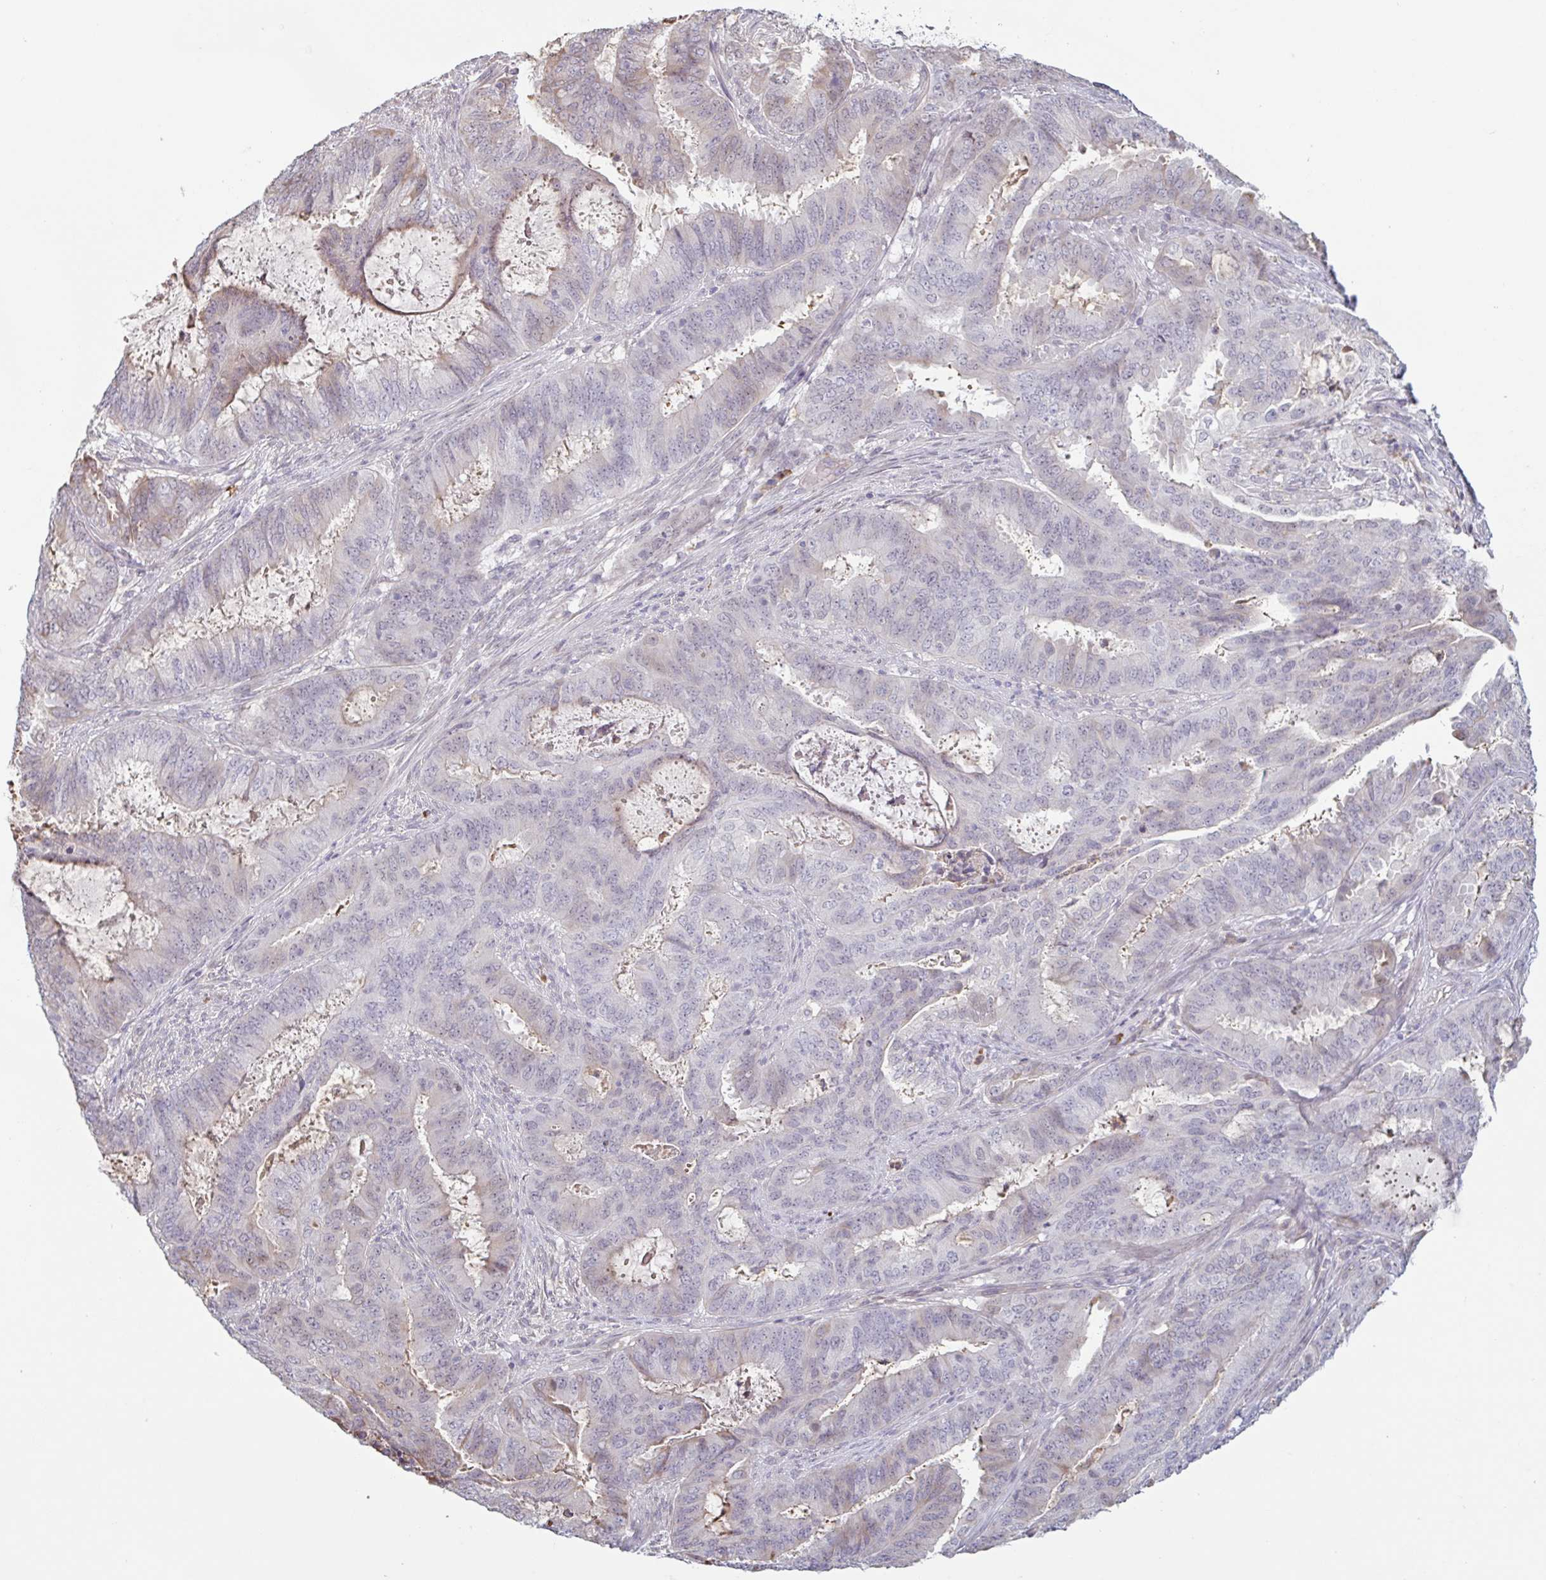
{"staining": {"intensity": "weak", "quantity": "<25%", "location": "cytoplasmic/membranous"}, "tissue": "endometrial cancer", "cell_type": "Tumor cells", "image_type": "cancer", "snomed": [{"axis": "morphology", "description": "Adenocarcinoma, NOS"}, {"axis": "topography", "description": "Endometrium"}], "caption": "DAB (3,3'-diaminobenzidine) immunohistochemical staining of endometrial adenocarcinoma demonstrates no significant positivity in tumor cells. (DAB (3,3'-diaminobenzidine) immunohistochemistry with hematoxylin counter stain).", "gene": "TAF1D", "patient": {"sex": "female", "age": 51}}